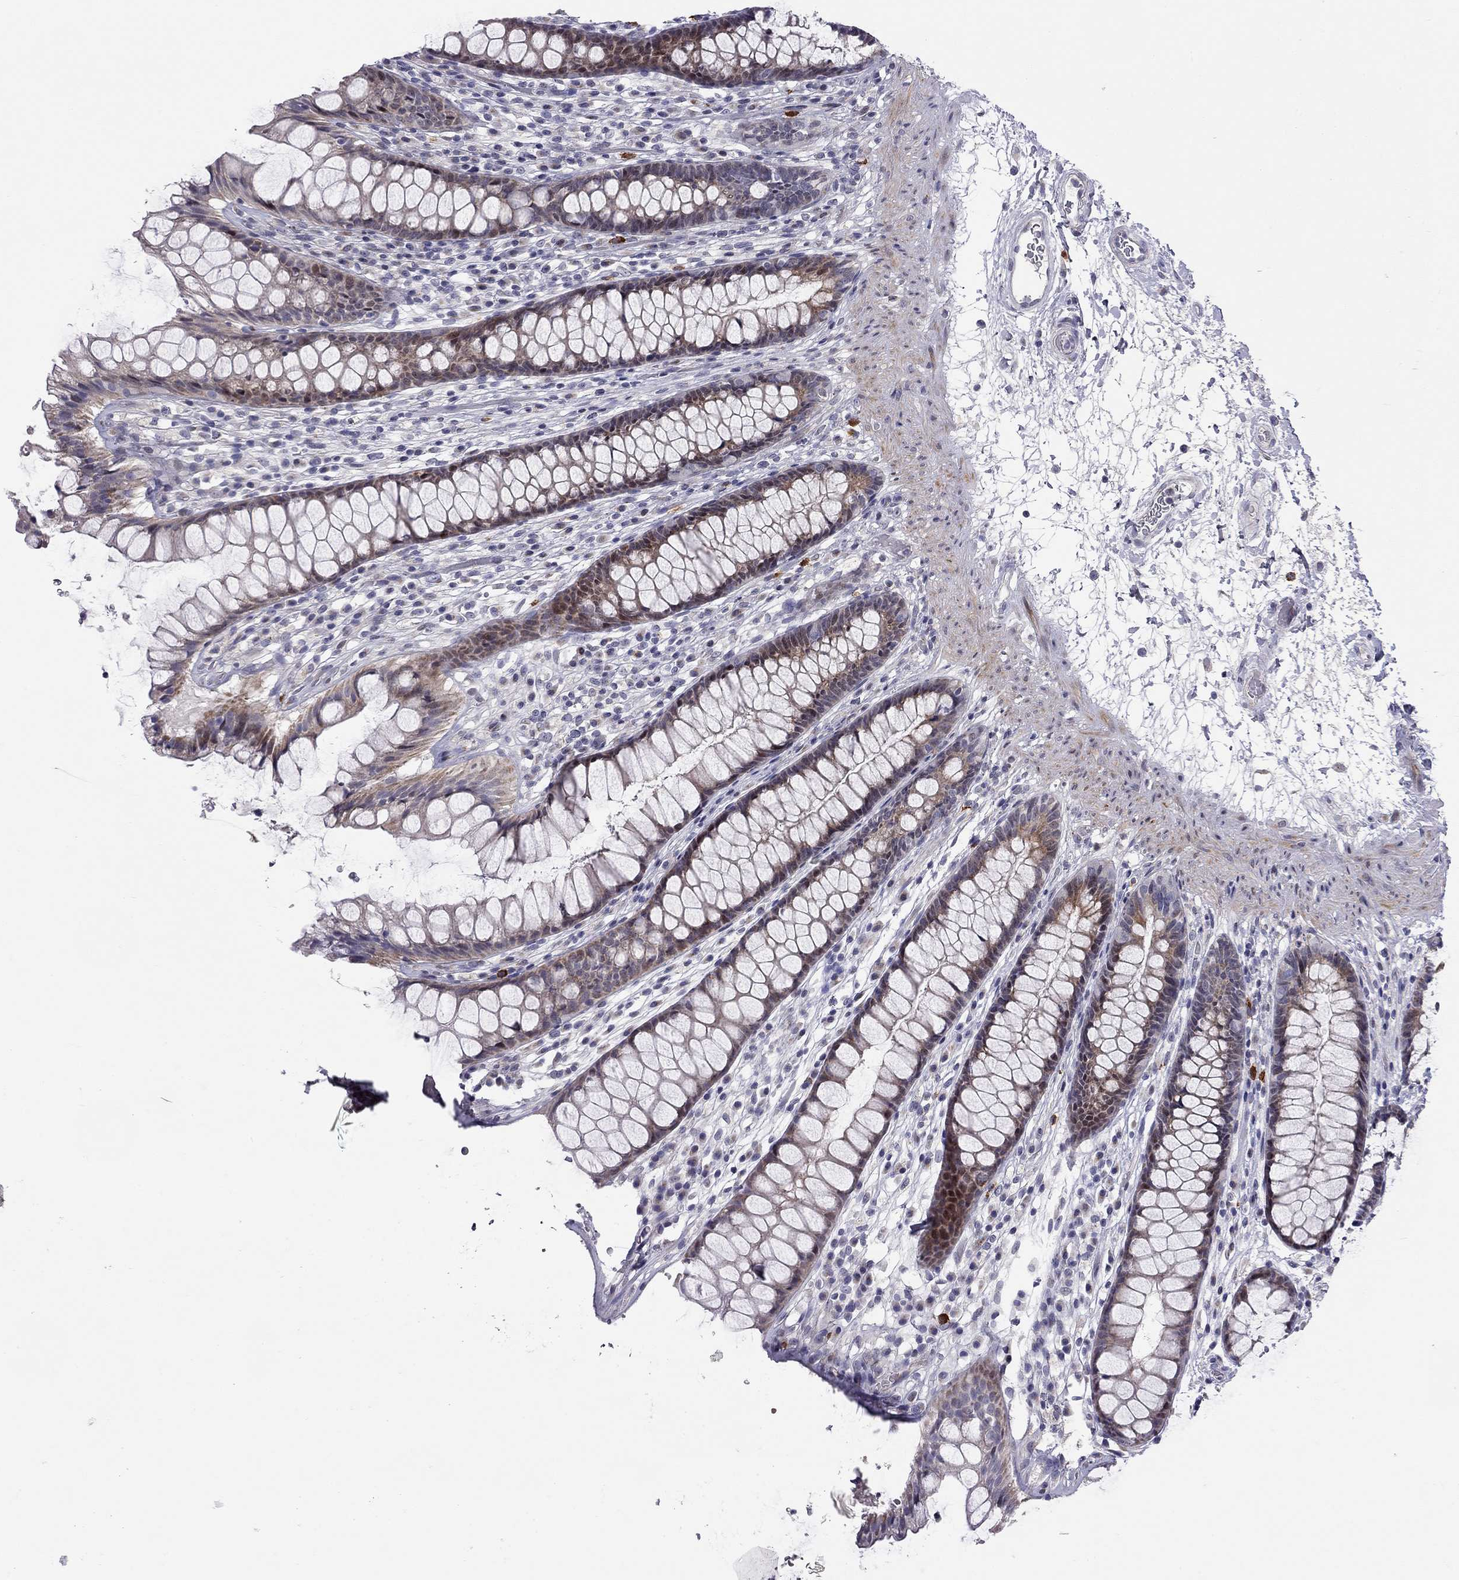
{"staining": {"intensity": "moderate", "quantity": "25%-75%", "location": "cytoplasmic/membranous"}, "tissue": "rectum", "cell_type": "Glandular cells", "image_type": "normal", "snomed": [{"axis": "morphology", "description": "Normal tissue, NOS"}, {"axis": "topography", "description": "Rectum"}], "caption": "This is a photomicrograph of IHC staining of normal rectum, which shows moderate positivity in the cytoplasmic/membranous of glandular cells.", "gene": "C8orf88", "patient": {"sex": "male", "age": 72}}